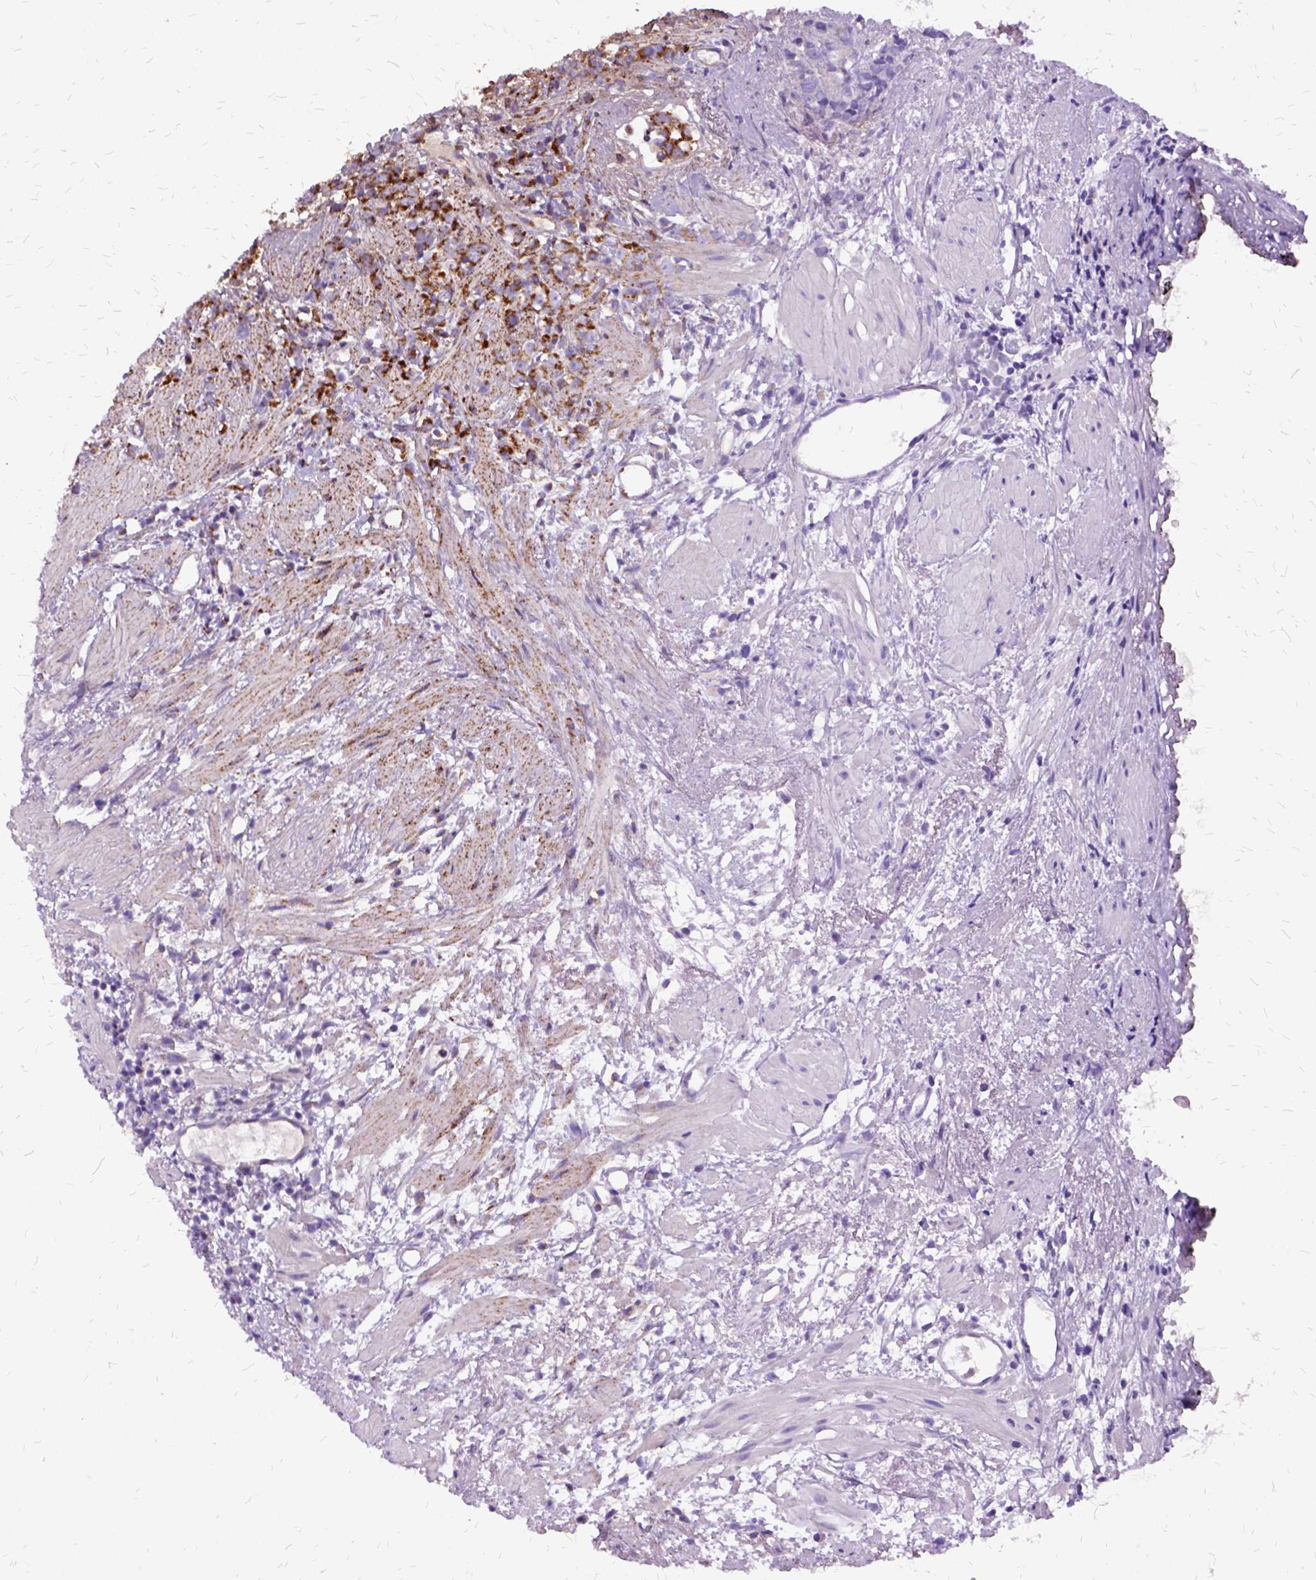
{"staining": {"intensity": "strong", "quantity": ">75%", "location": "cytoplasmic/membranous"}, "tissue": "prostate cancer", "cell_type": "Tumor cells", "image_type": "cancer", "snomed": [{"axis": "morphology", "description": "Adenocarcinoma, High grade"}, {"axis": "topography", "description": "Prostate"}], "caption": "A brown stain labels strong cytoplasmic/membranous positivity of a protein in high-grade adenocarcinoma (prostate) tumor cells.", "gene": "OXCT1", "patient": {"sex": "male", "age": 83}}